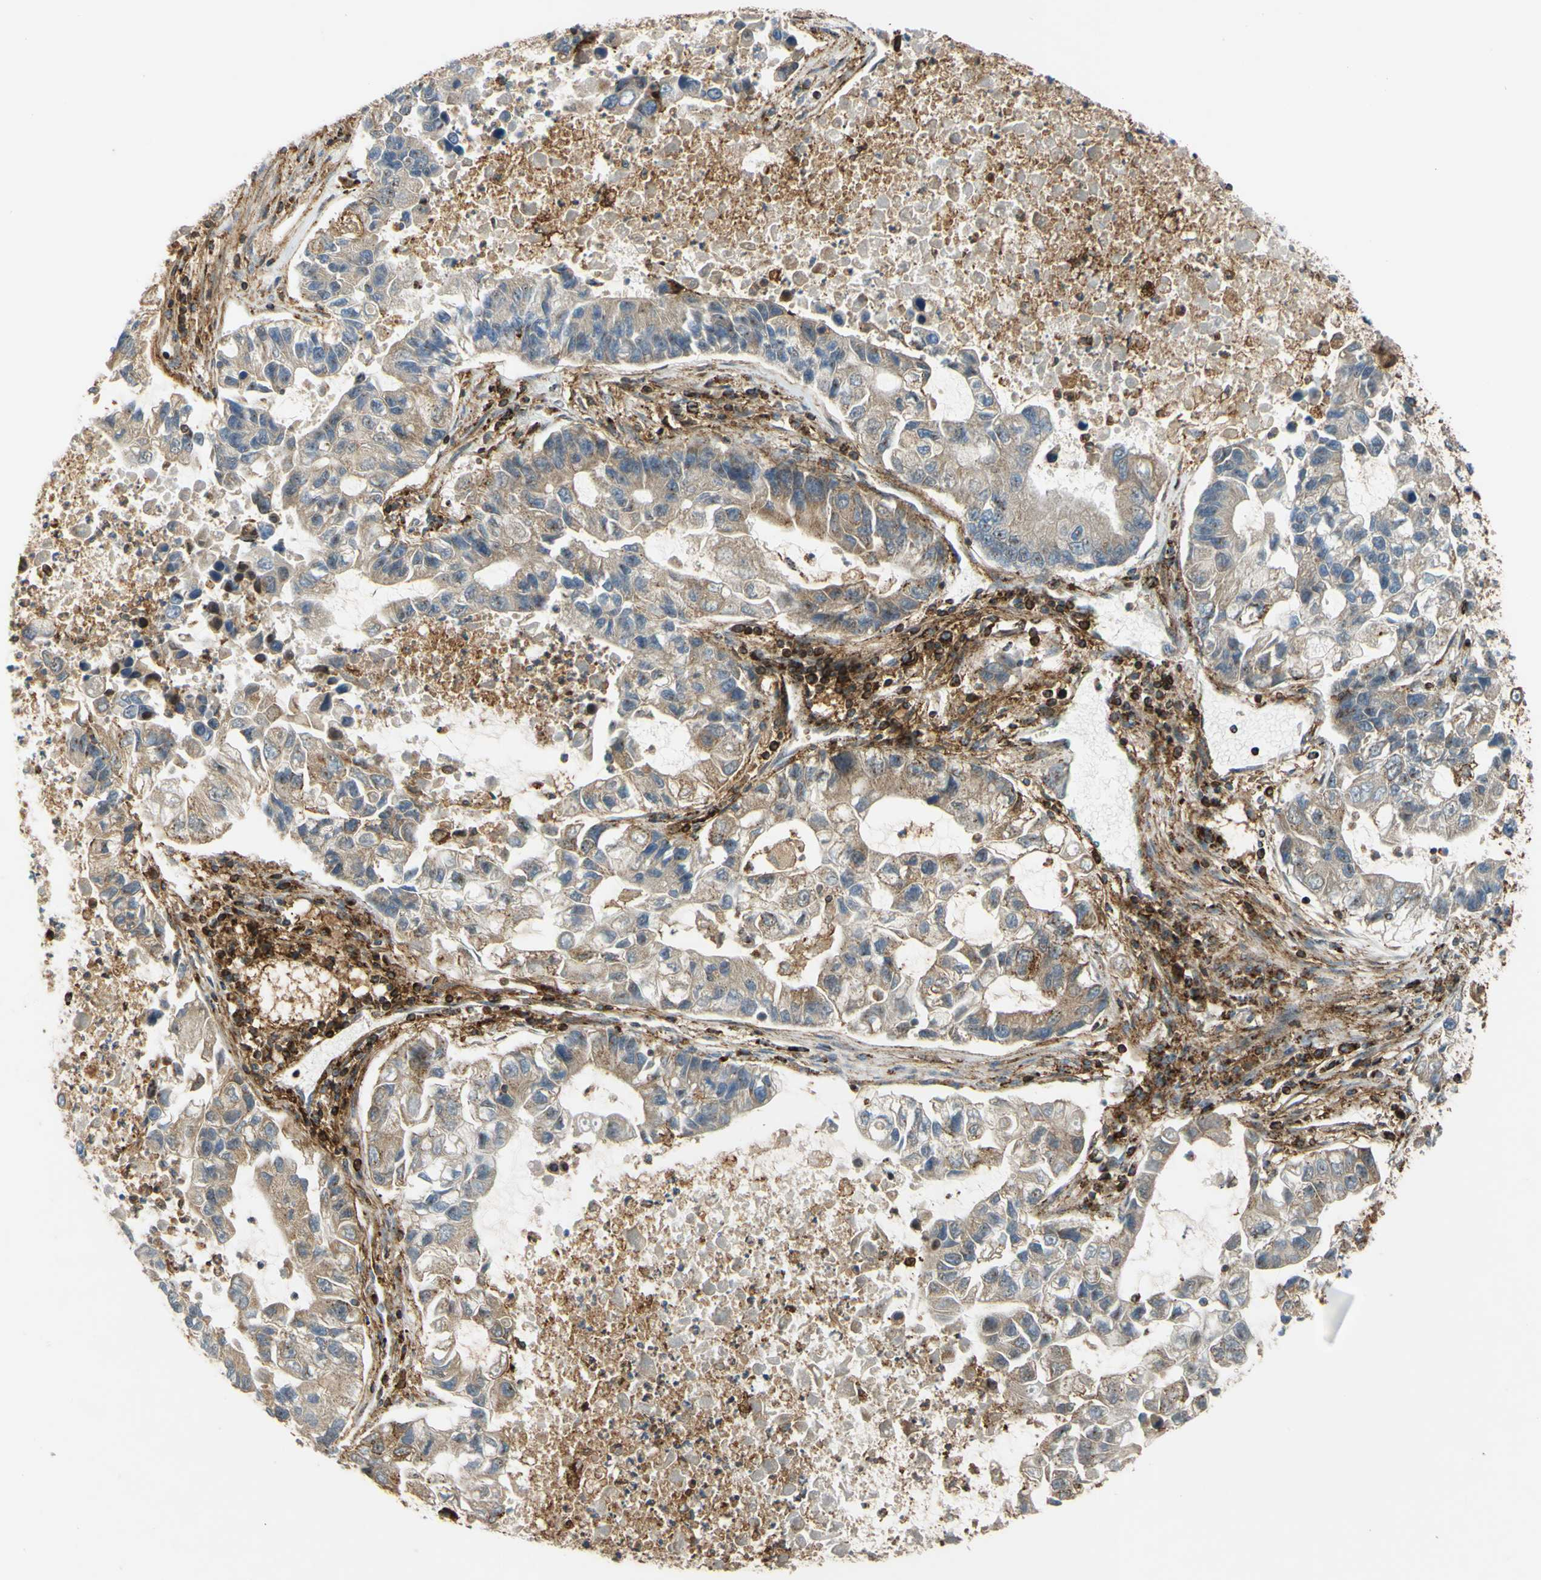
{"staining": {"intensity": "weak", "quantity": "<25%", "location": "cytoplasmic/membranous"}, "tissue": "lung cancer", "cell_type": "Tumor cells", "image_type": "cancer", "snomed": [{"axis": "morphology", "description": "Adenocarcinoma, NOS"}, {"axis": "topography", "description": "Lung"}], "caption": "Lung adenocarcinoma stained for a protein using IHC demonstrates no staining tumor cells.", "gene": "POR", "patient": {"sex": "female", "age": 51}}